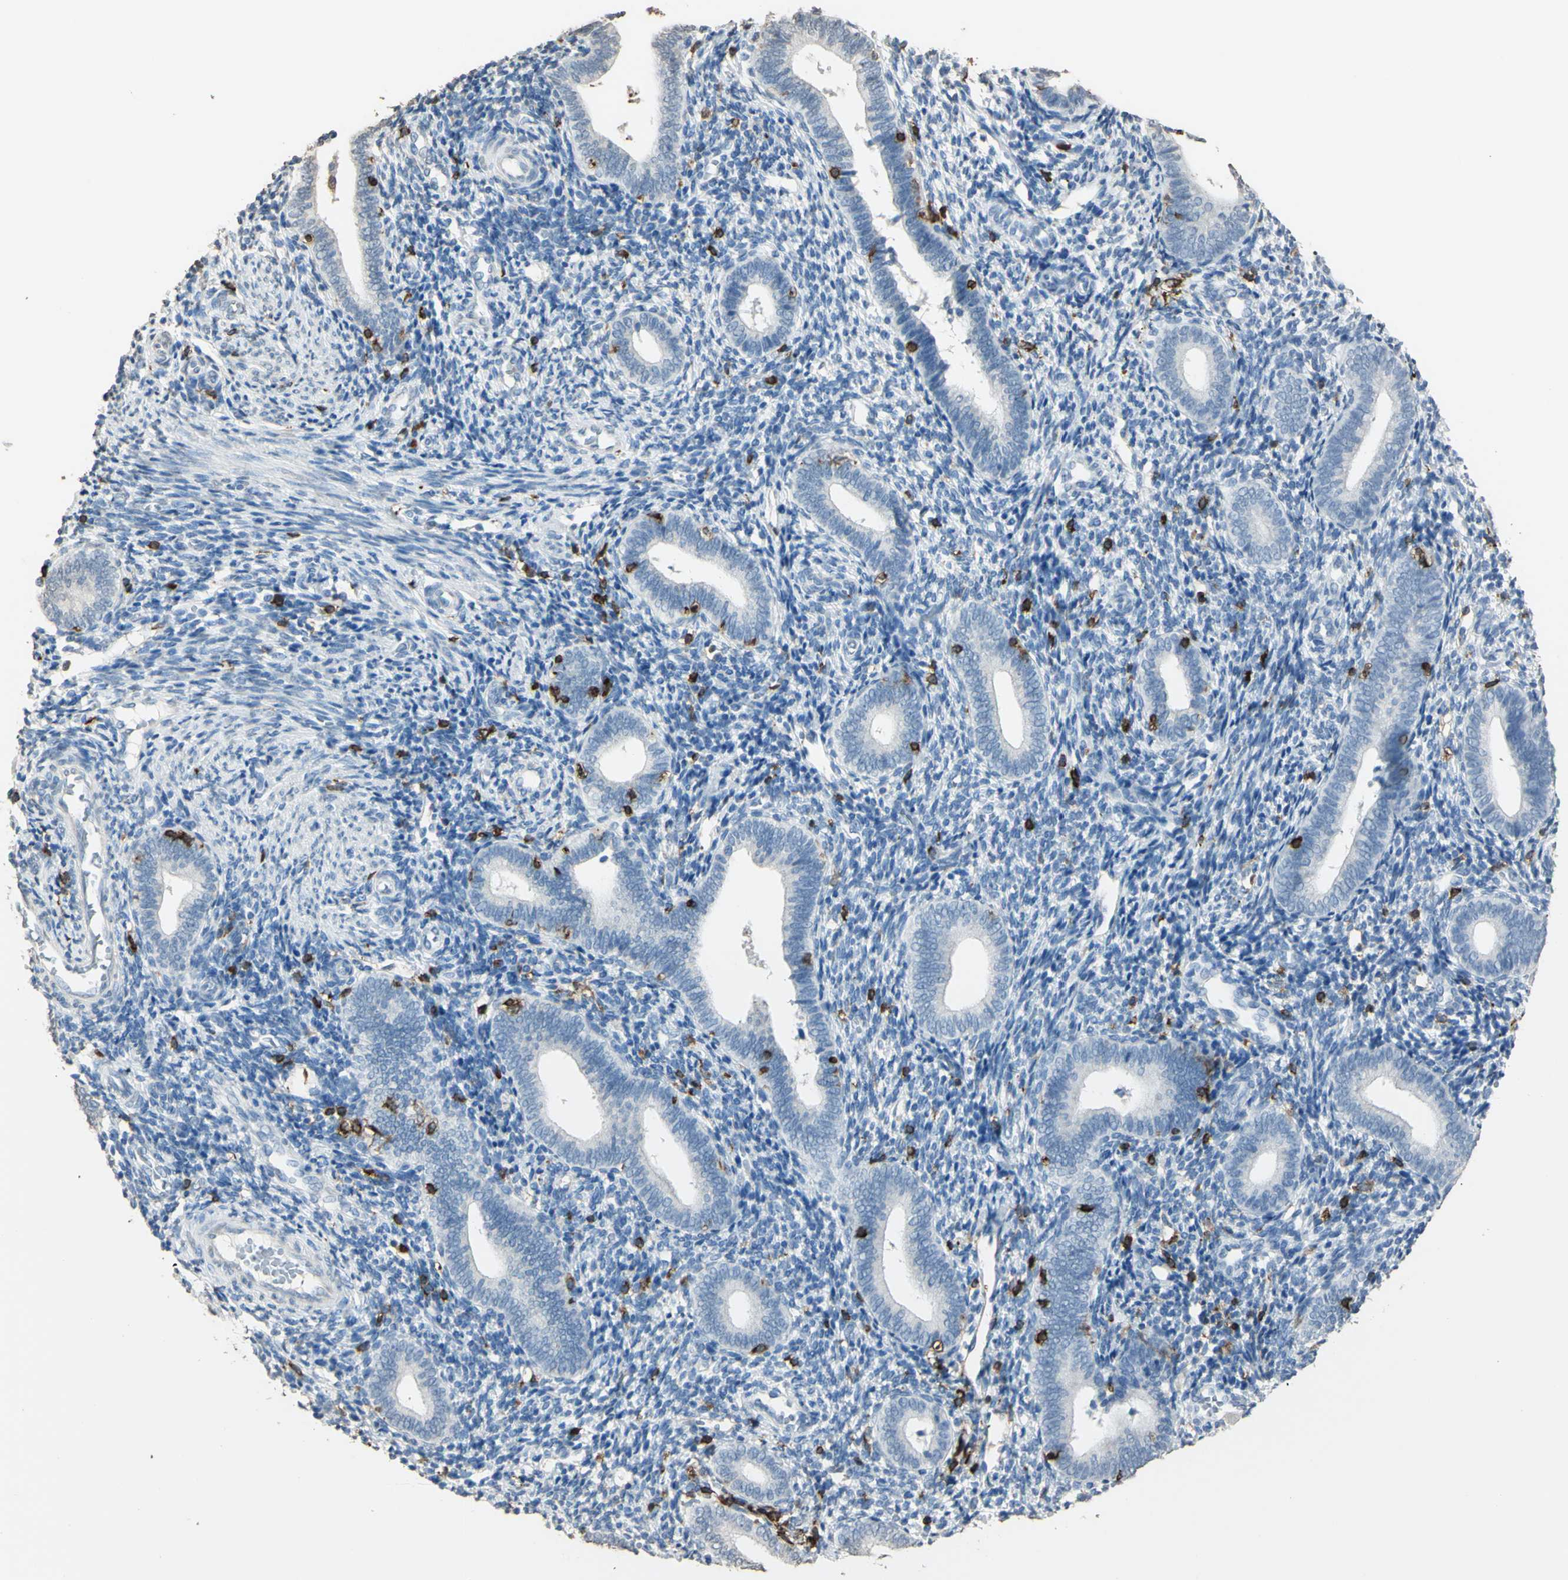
{"staining": {"intensity": "negative", "quantity": "none", "location": "none"}, "tissue": "endometrium", "cell_type": "Cells in endometrial stroma", "image_type": "normal", "snomed": [{"axis": "morphology", "description": "Normal tissue, NOS"}, {"axis": "topography", "description": "Uterus"}, {"axis": "topography", "description": "Endometrium"}], "caption": "Immunohistochemical staining of normal human endometrium demonstrates no significant staining in cells in endometrial stroma. (Stains: DAB immunohistochemistry (IHC) with hematoxylin counter stain, Microscopy: brightfield microscopy at high magnification).", "gene": "PSTPIP1", "patient": {"sex": "female", "age": 33}}